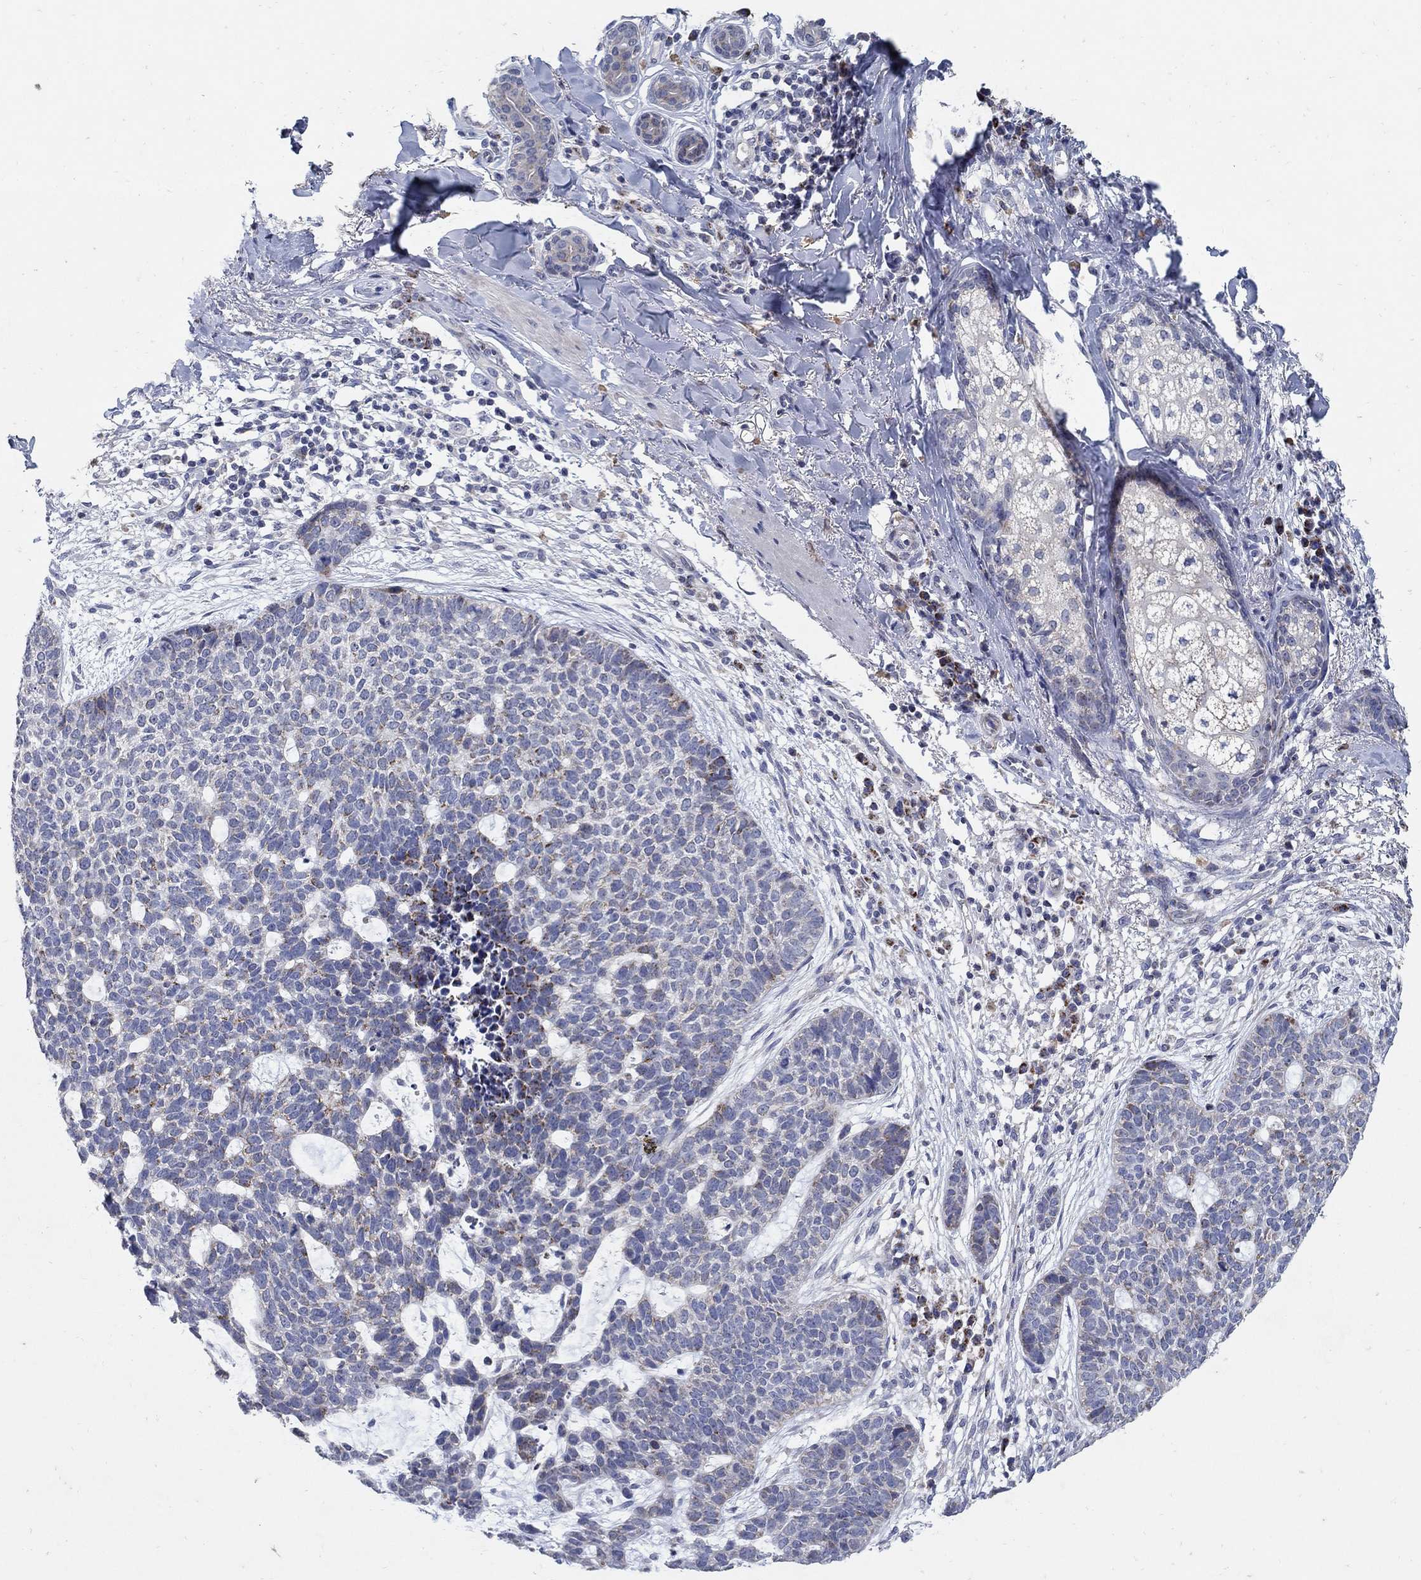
{"staining": {"intensity": "moderate", "quantity": "<25%", "location": "cytoplasmic/membranous"}, "tissue": "skin cancer", "cell_type": "Tumor cells", "image_type": "cancer", "snomed": [{"axis": "morphology", "description": "Squamous cell carcinoma, NOS"}, {"axis": "topography", "description": "Skin"}], "caption": "Immunohistochemical staining of human skin cancer shows moderate cytoplasmic/membranous protein expression in about <25% of tumor cells.", "gene": "HMX2", "patient": {"sex": "male", "age": 88}}